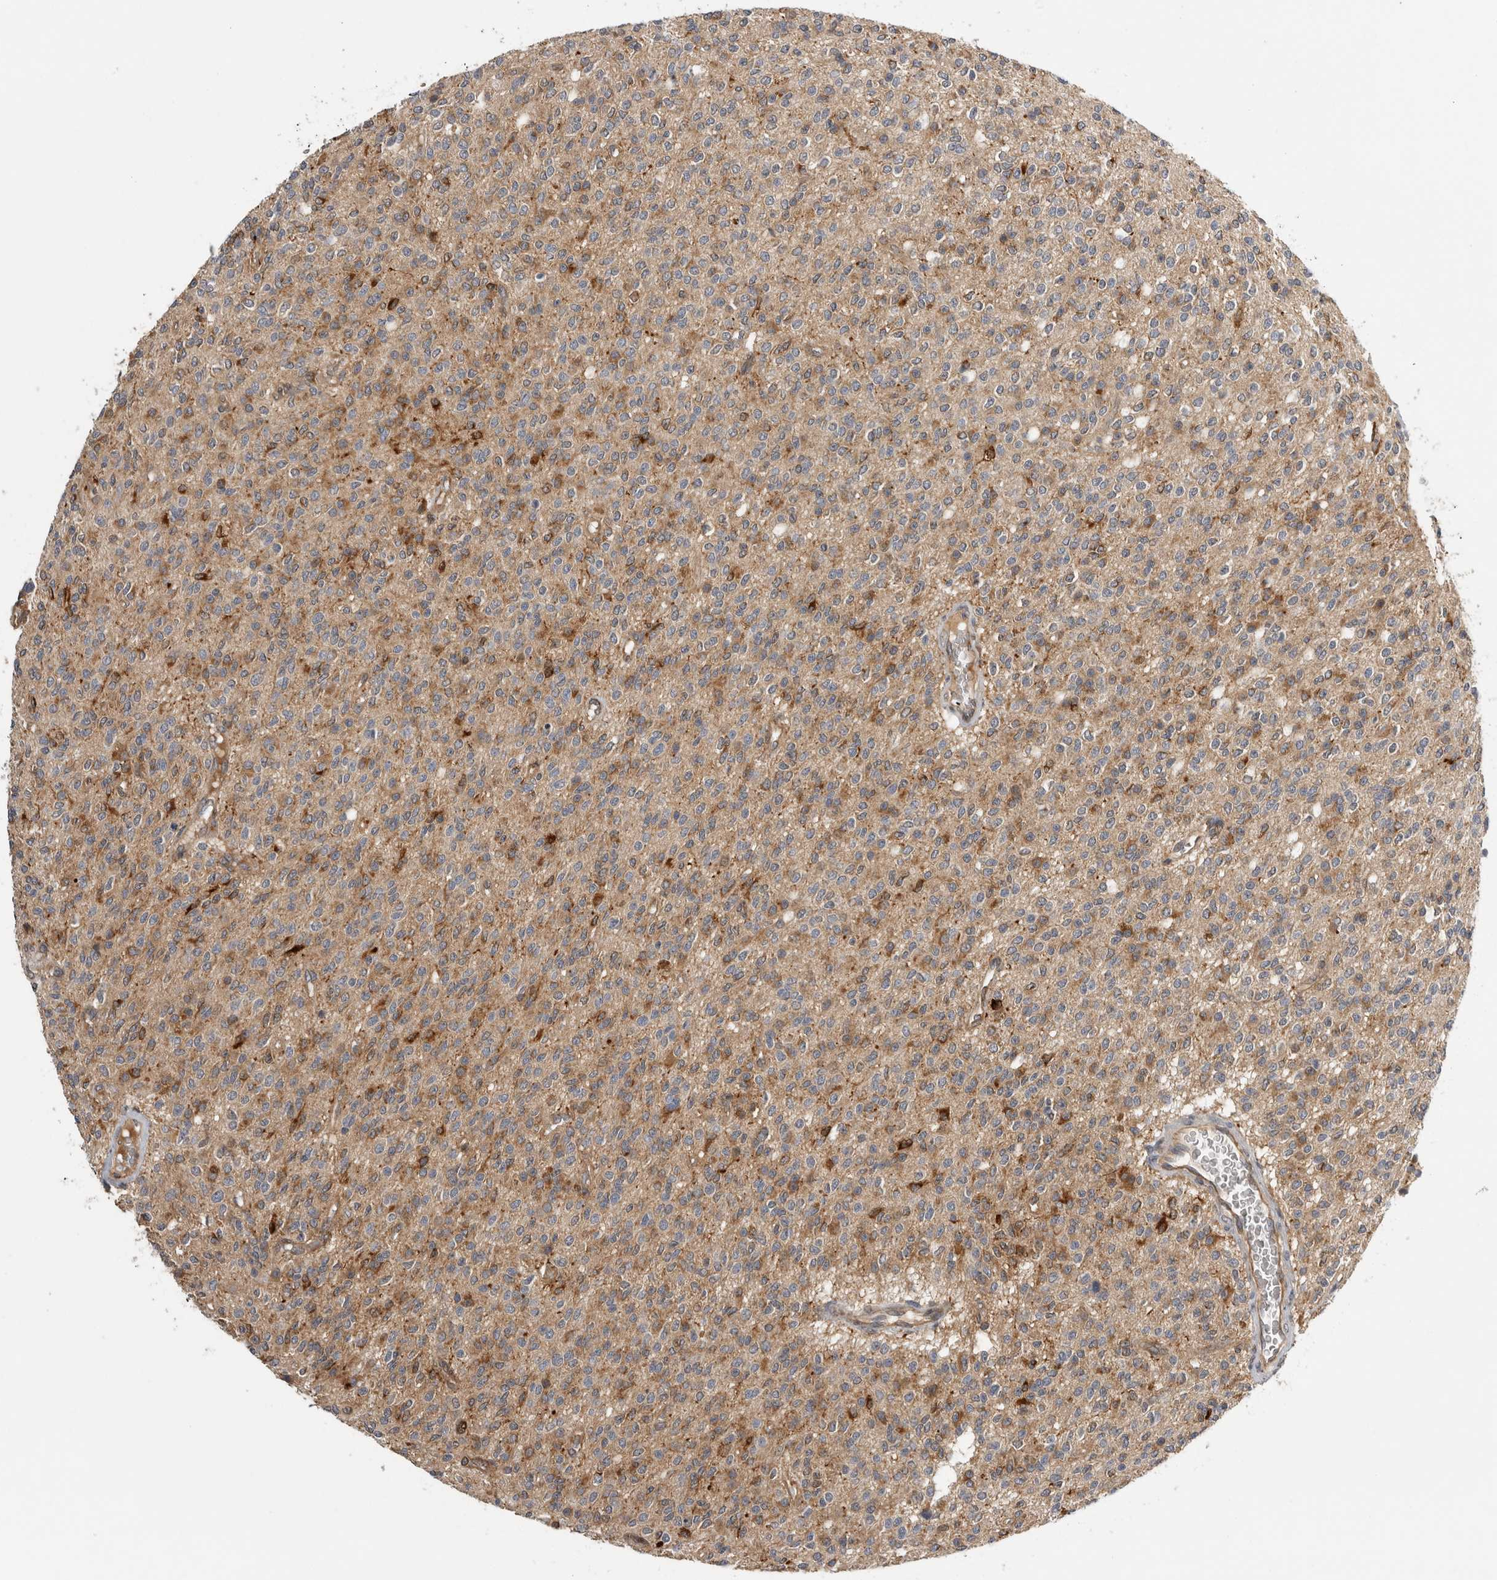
{"staining": {"intensity": "moderate", "quantity": "<25%", "location": "cytoplasmic/membranous"}, "tissue": "glioma", "cell_type": "Tumor cells", "image_type": "cancer", "snomed": [{"axis": "morphology", "description": "Glioma, malignant, High grade"}, {"axis": "topography", "description": "Brain"}], "caption": "Immunohistochemistry (IHC) image of neoplastic tissue: human malignant glioma (high-grade) stained using IHC exhibits low levels of moderate protein expression localized specifically in the cytoplasmic/membranous of tumor cells, appearing as a cytoplasmic/membranous brown color.", "gene": "APOL2", "patient": {"sex": "male", "age": 34}}